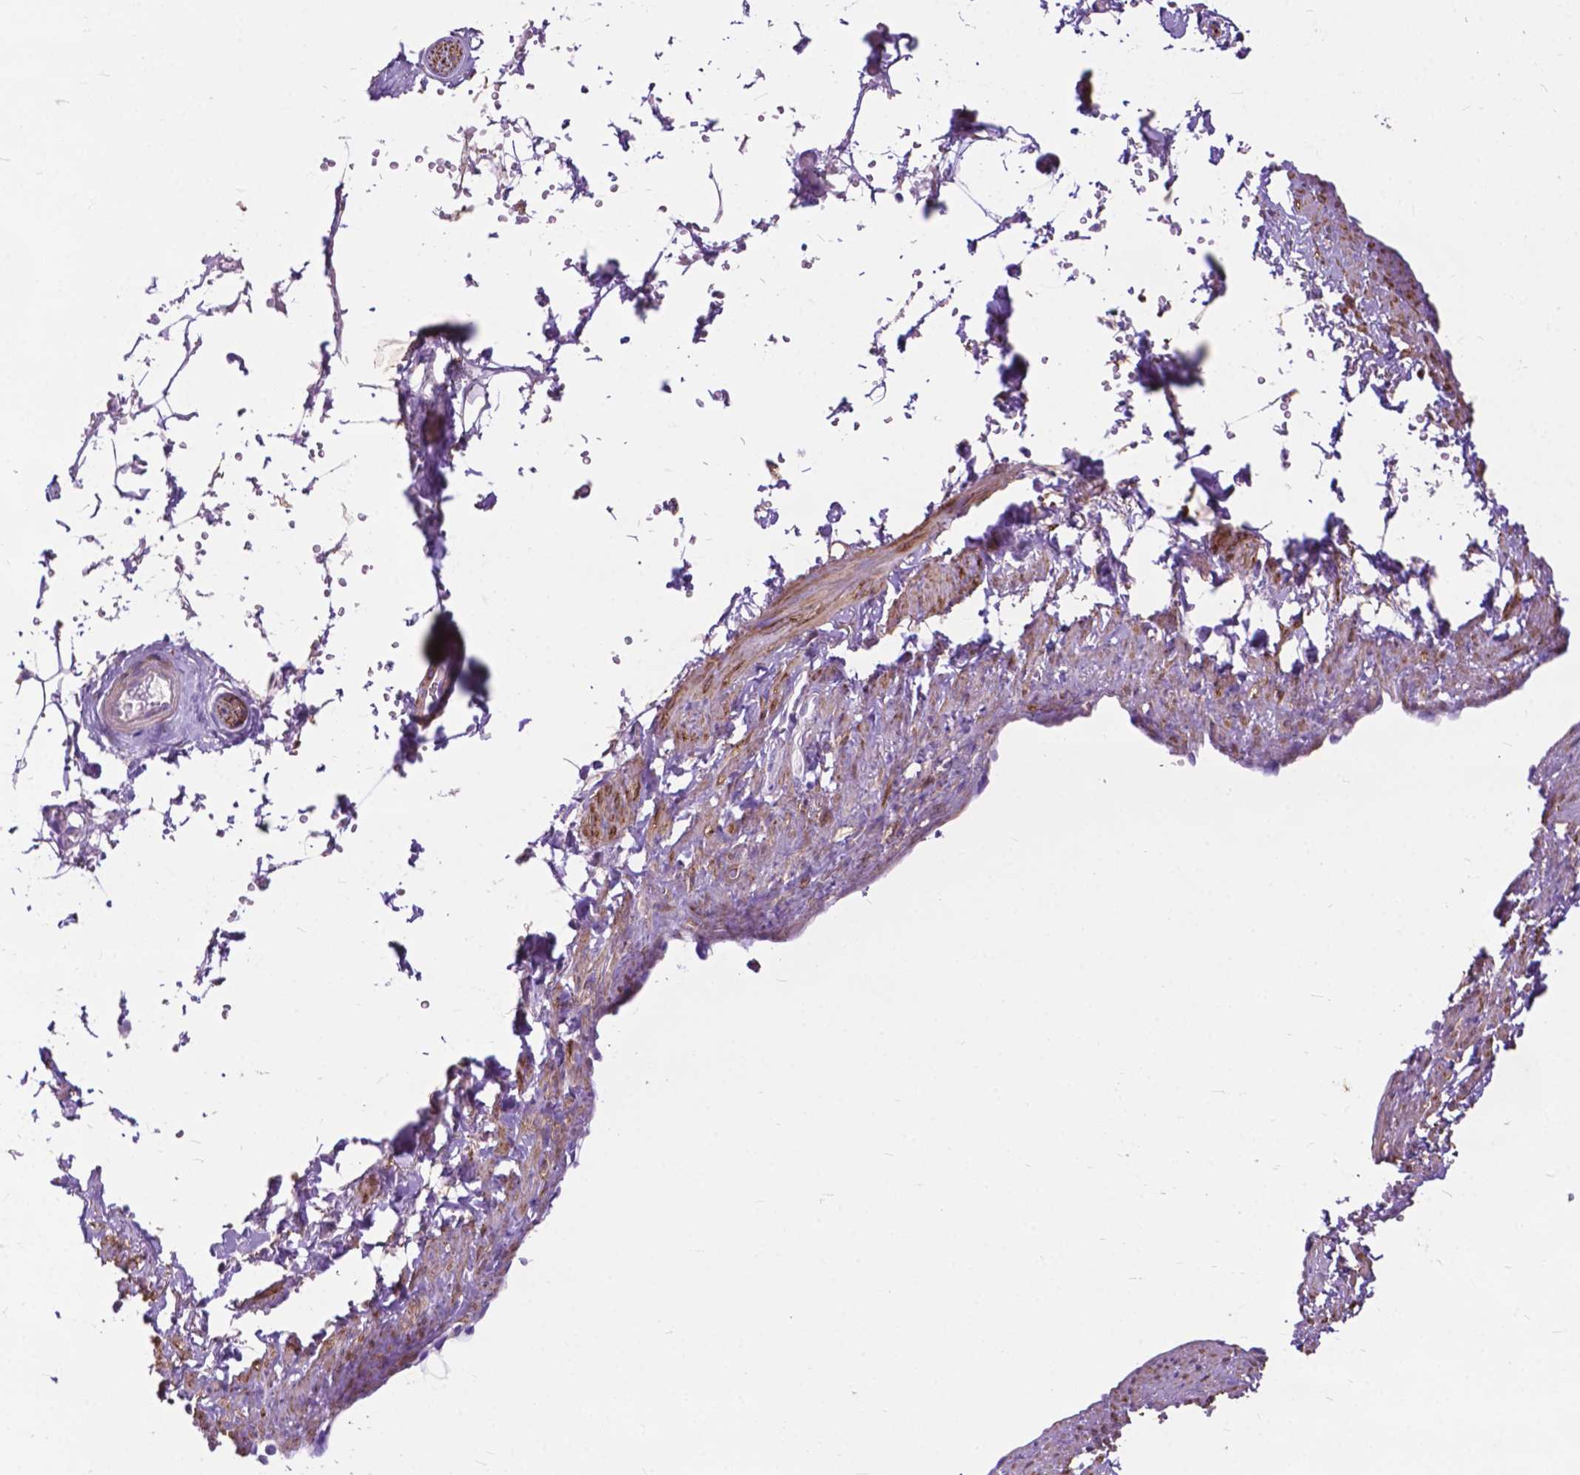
{"staining": {"intensity": "weak", "quantity": ">75%", "location": "cytoplasmic/membranous,nuclear"}, "tissue": "soft tissue", "cell_type": "Fibroblasts", "image_type": "normal", "snomed": [{"axis": "morphology", "description": "Normal tissue, NOS"}, {"axis": "topography", "description": "Prostate"}, {"axis": "topography", "description": "Peripheral nerve tissue"}], "caption": "Immunohistochemical staining of normal human soft tissue shows weak cytoplasmic/membranous,nuclear protein positivity in about >75% of fibroblasts.", "gene": "PCDHA12", "patient": {"sex": "male", "age": 55}}